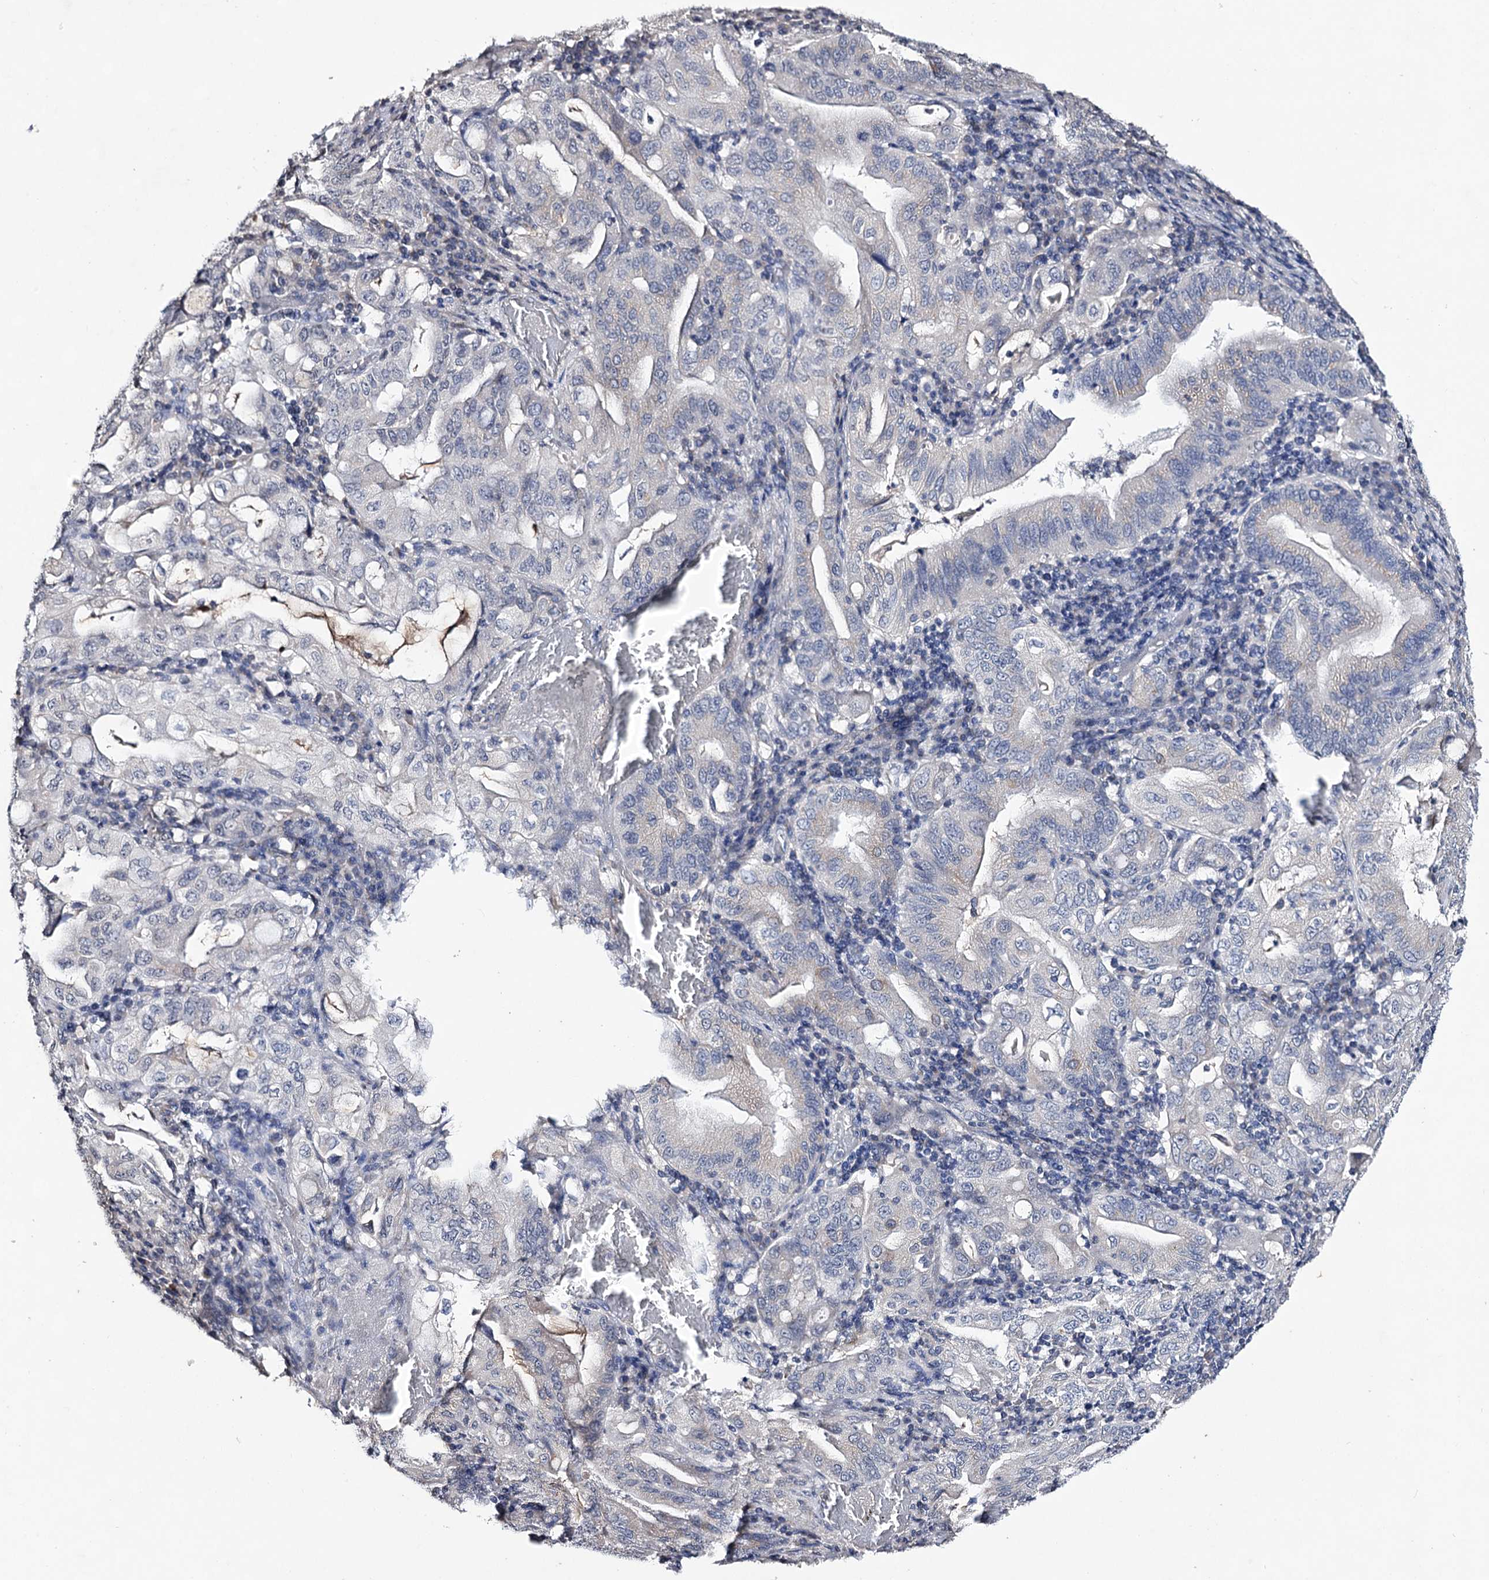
{"staining": {"intensity": "negative", "quantity": "none", "location": "none"}, "tissue": "stomach cancer", "cell_type": "Tumor cells", "image_type": "cancer", "snomed": [{"axis": "morphology", "description": "Normal tissue, NOS"}, {"axis": "morphology", "description": "Adenocarcinoma, NOS"}, {"axis": "topography", "description": "Esophagus"}, {"axis": "topography", "description": "Stomach, upper"}, {"axis": "topography", "description": "Peripheral nerve tissue"}], "caption": "Immunohistochemistry (IHC) photomicrograph of human adenocarcinoma (stomach) stained for a protein (brown), which shows no staining in tumor cells.", "gene": "PLIN1", "patient": {"sex": "male", "age": 62}}